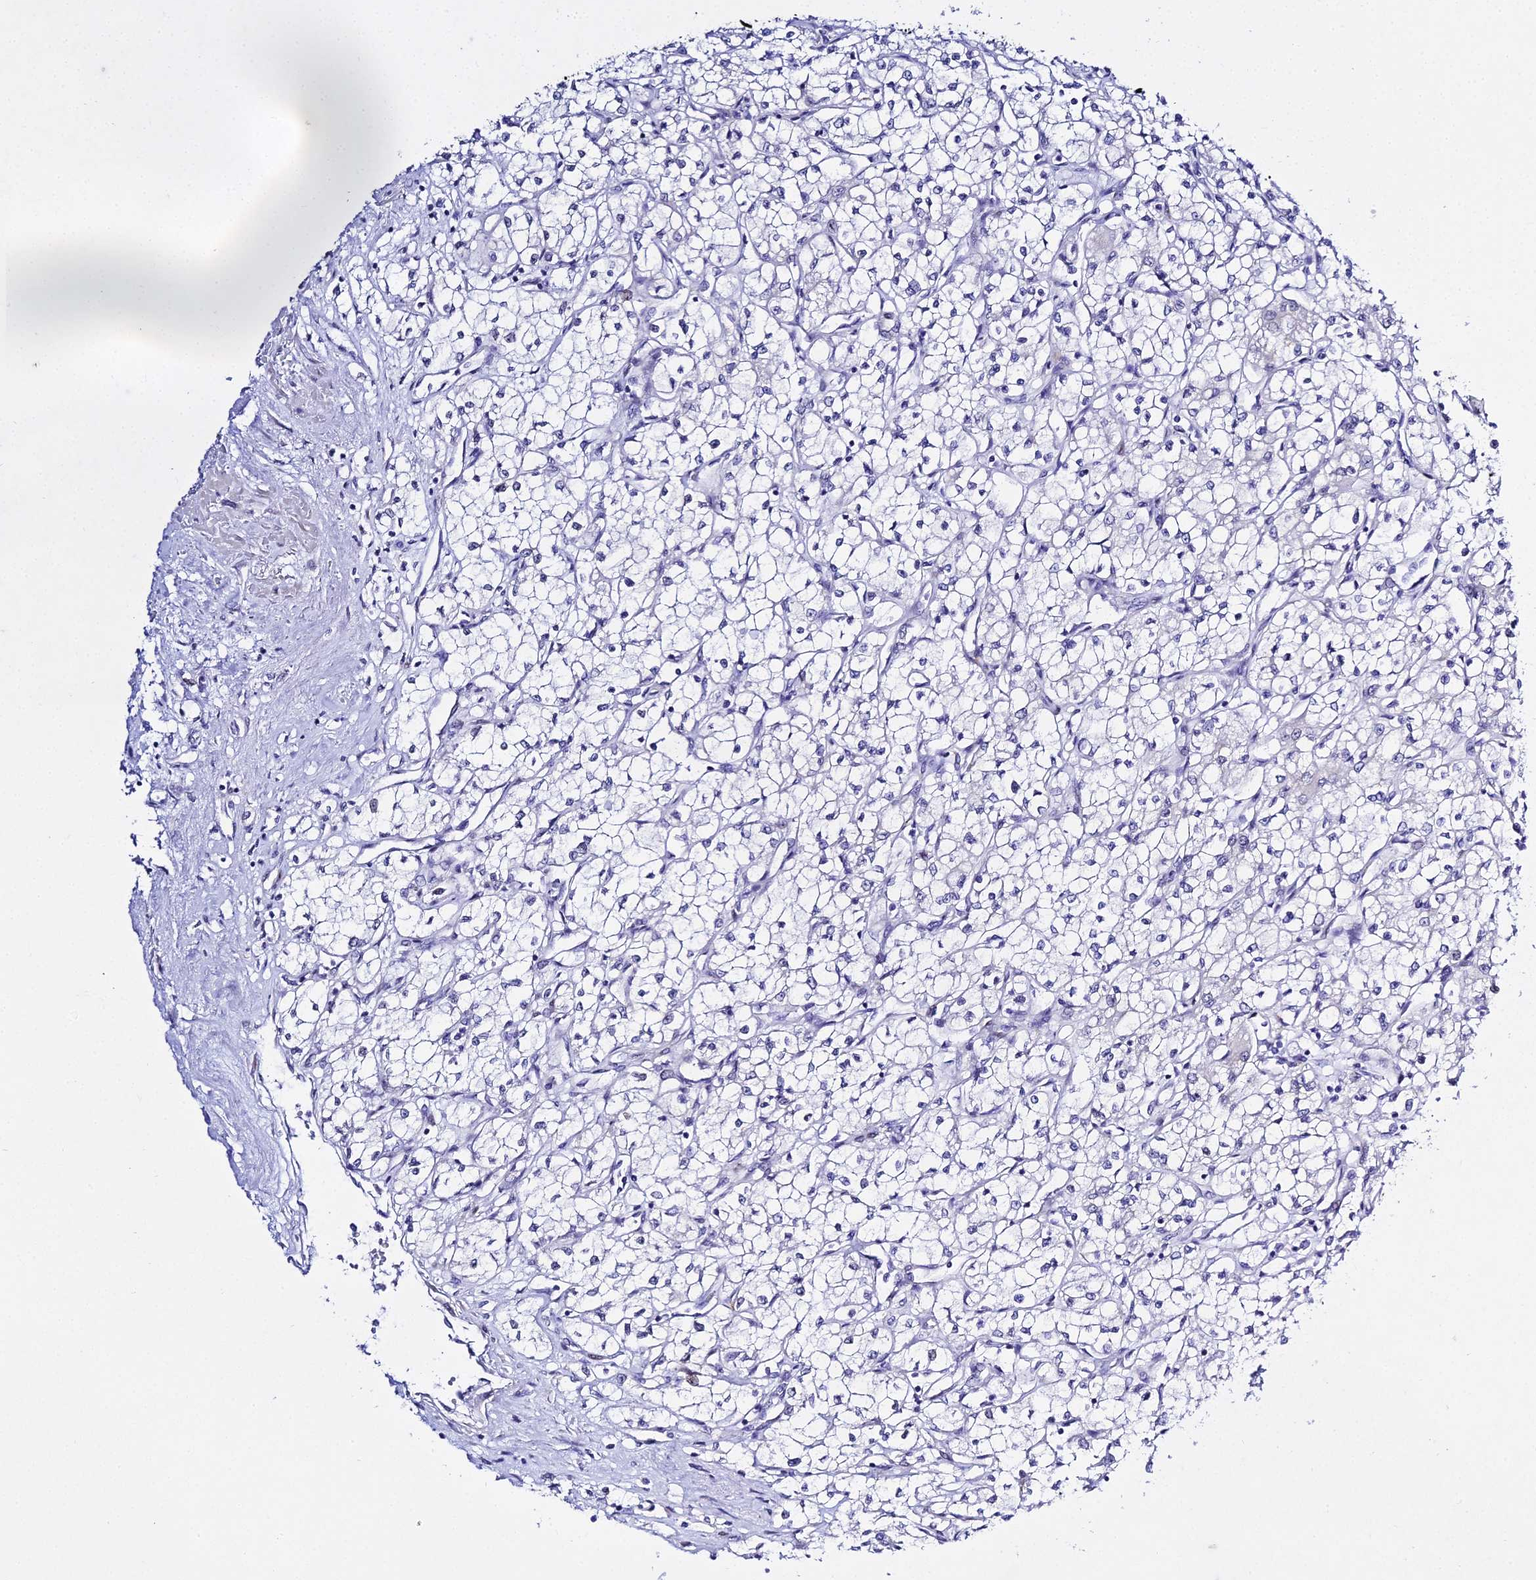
{"staining": {"intensity": "negative", "quantity": "none", "location": "none"}, "tissue": "renal cancer", "cell_type": "Tumor cells", "image_type": "cancer", "snomed": [{"axis": "morphology", "description": "Adenocarcinoma, NOS"}, {"axis": "topography", "description": "Kidney"}], "caption": "Micrograph shows no protein positivity in tumor cells of adenocarcinoma (renal) tissue.", "gene": "POFUT2", "patient": {"sex": "male", "age": 59}}